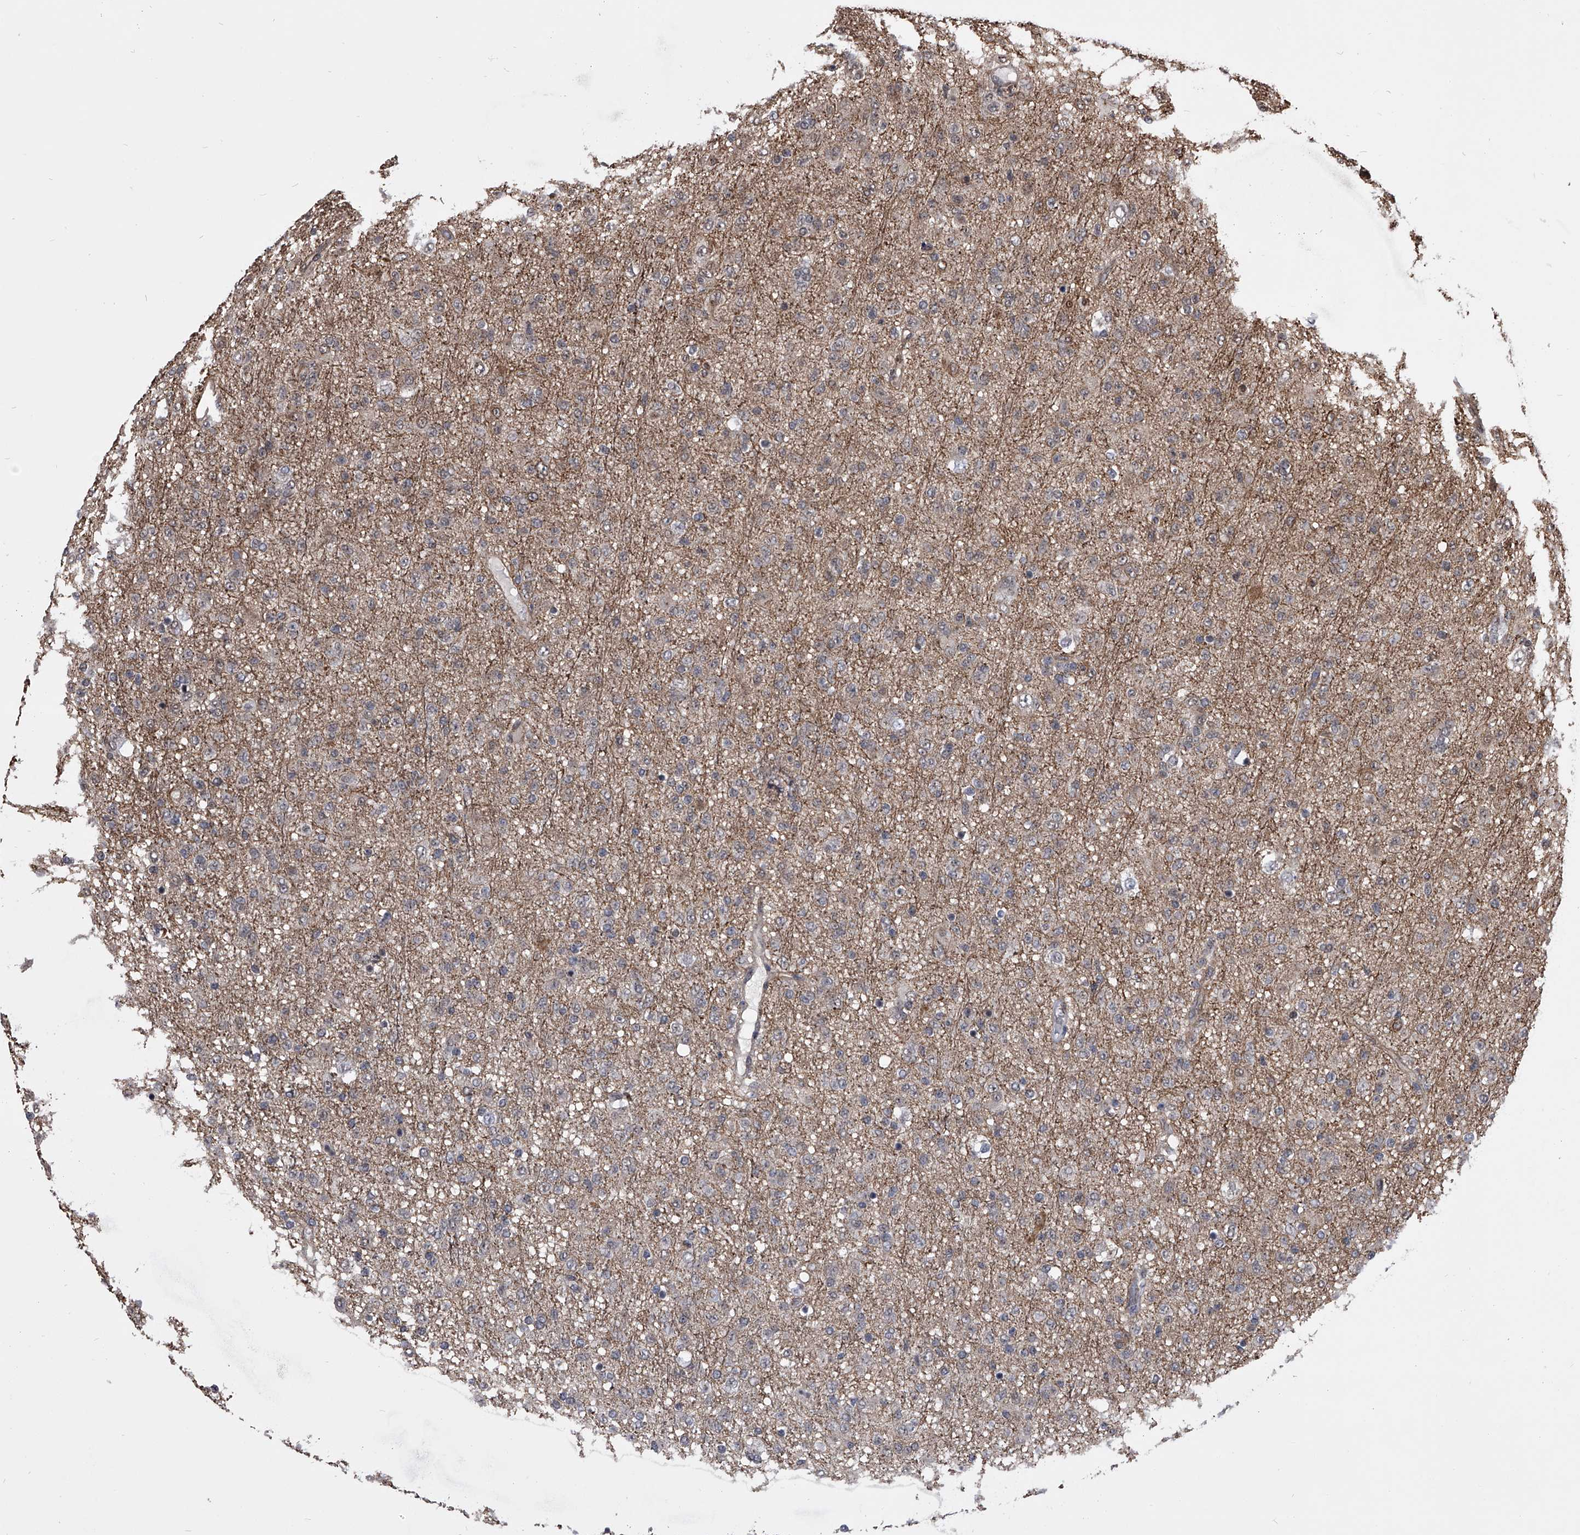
{"staining": {"intensity": "negative", "quantity": "none", "location": "none"}, "tissue": "glioma", "cell_type": "Tumor cells", "image_type": "cancer", "snomed": [{"axis": "morphology", "description": "Glioma, malignant, Low grade"}, {"axis": "topography", "description": "Brain"}], "caption": "A histopathology image of glioma stained for a protein reveals no brown staining in tumor cells.", "gene": "ZNF76", "patient": {"sex": "male", "age": 65}}